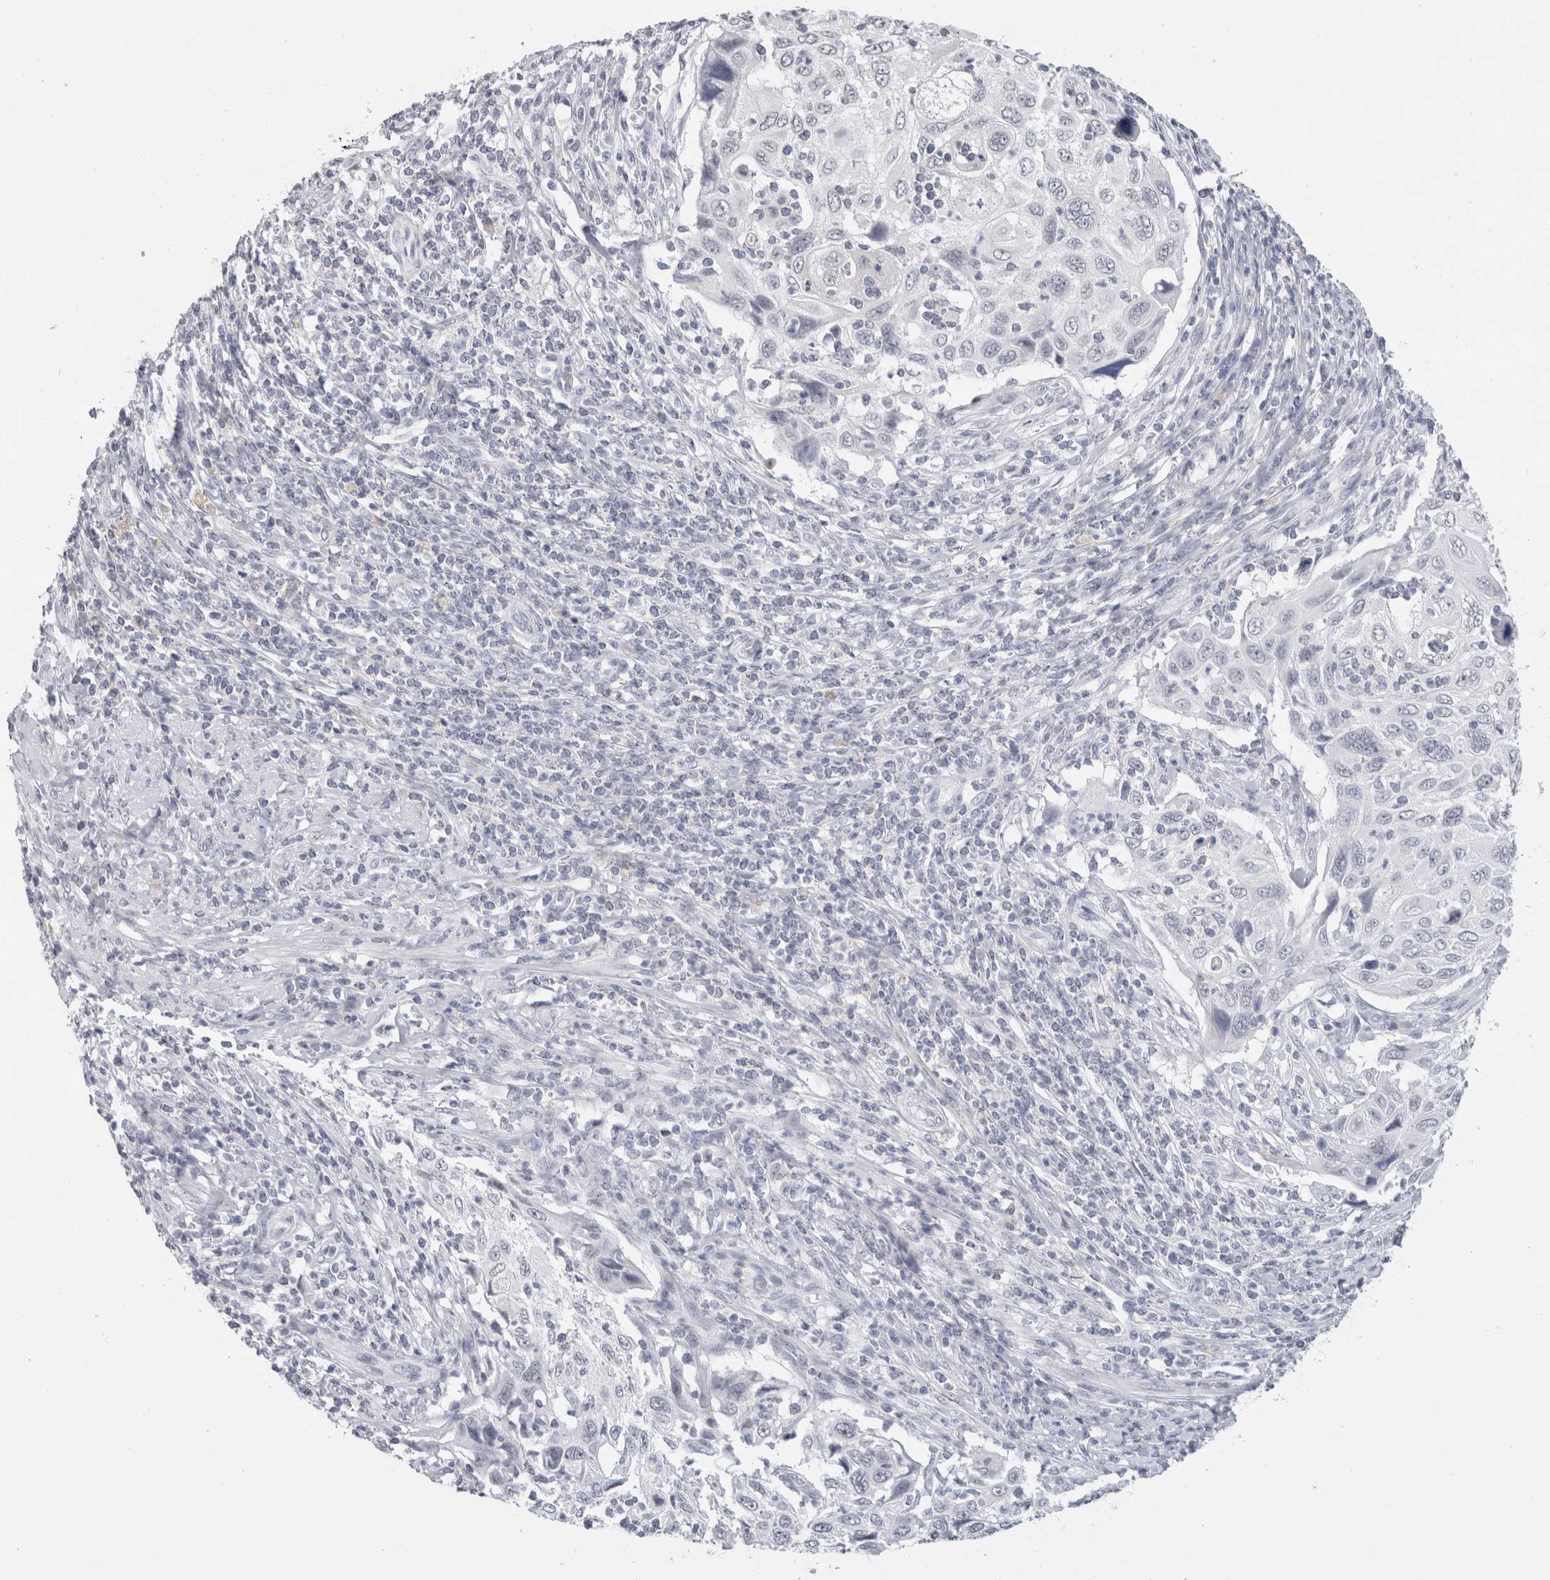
{"staining": {"intensity": "negative", "quantity": "none", "location": "none"}, "tissue": "cervical cancer", "cell_type": "Tumor cells", "image_type": "cancer", "snomed": [{"axis": "morphology", "description": "Squamous cell carcinoma, NOS"}, {"axis": "topography", "description": "Cervix"}], "caption": "The histopathology image exhibits no significant positivity in tumor cells of cervical cancer.", "gene": "CADM3", "patient": {"sex": "female", "age": 70}}